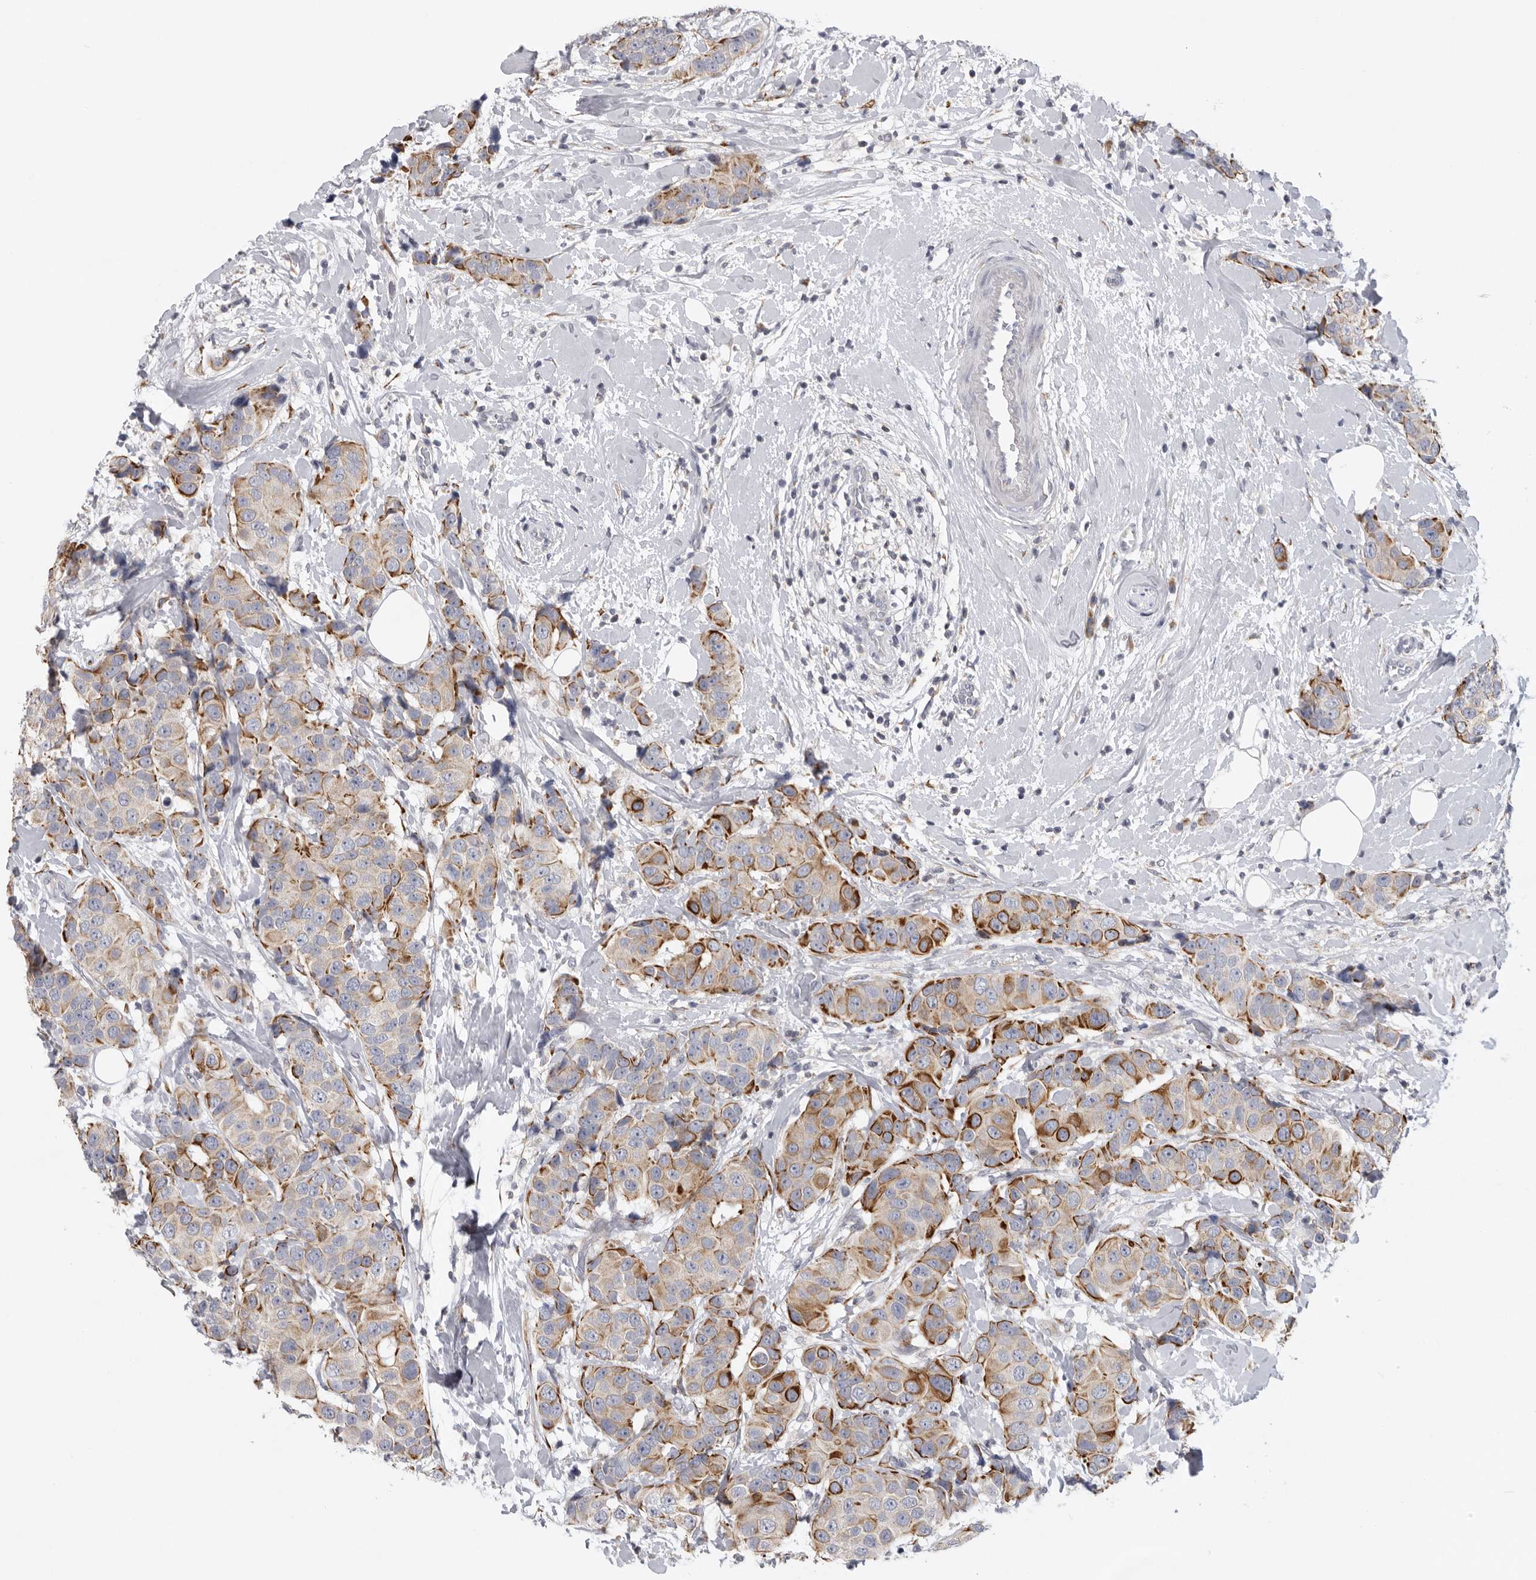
{"staining": {"intensity": "moderate", "quantity": "25%-75%", "location": "cytoplasmic/membranous"}, "tissue": "breast cancer", "cell_type": "Tumor cells", "image_type": "cancer", "snomed": [{"axis": "morphology", "description": "Normal tissue, NOS"}, {"axis": "morphology", "description": "Duct carcinoma"}, {"axis": "topography", "description": "Breast"}], "caption": "Immunohistochemical staining of breast cancer (infiltrating ductal carcinoma) displays medium levels of moderate cytoplasmic/membranous protein positivity in approximately 25%-75% of tumor cells.", "gene": "USP24", "patient": {"sex": "female", "age": 39}}